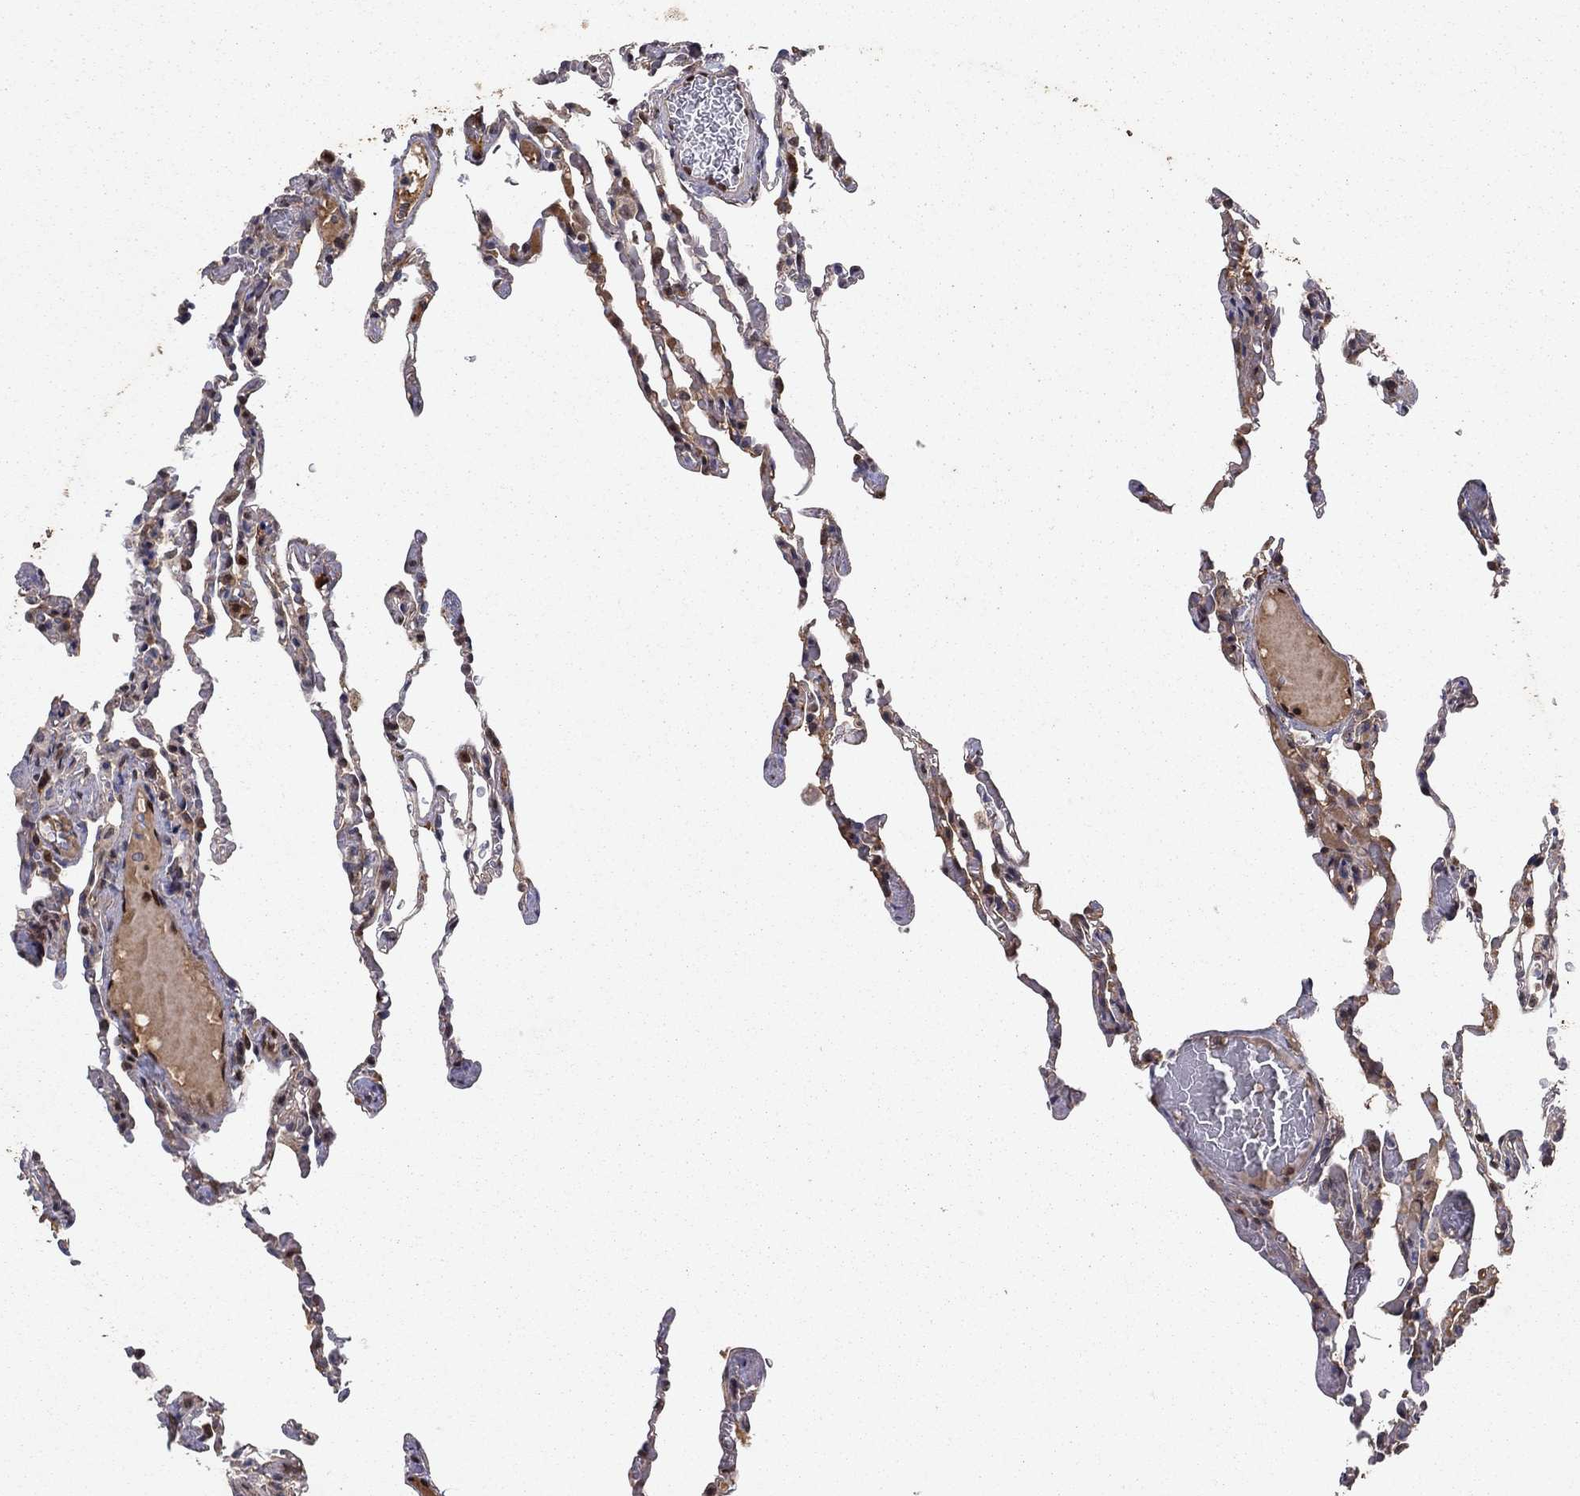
{"staining": {"intensity": "moderate", "quantity": "<25%", "location": "cytoplasmic/membranous,nuclear"}, "tissue": "lung", "cell_type": "Alveolar cells", "image_type": "normal", "snomed": [{"axis": "morphology", "description": "Normal tissue, NOS"}, {"axis": "topography", "description": "Lung"}], "caption": "Protein staining reveals moderate cytoplasmic/membranous,nuclear positivity in about <25% of alveolar cells in normal lung. The protein of interest is shown in brown color, while the nuclei are stained blue.", "gene": "CRTC1", "patient": {"sex": "female", "age": 43}}